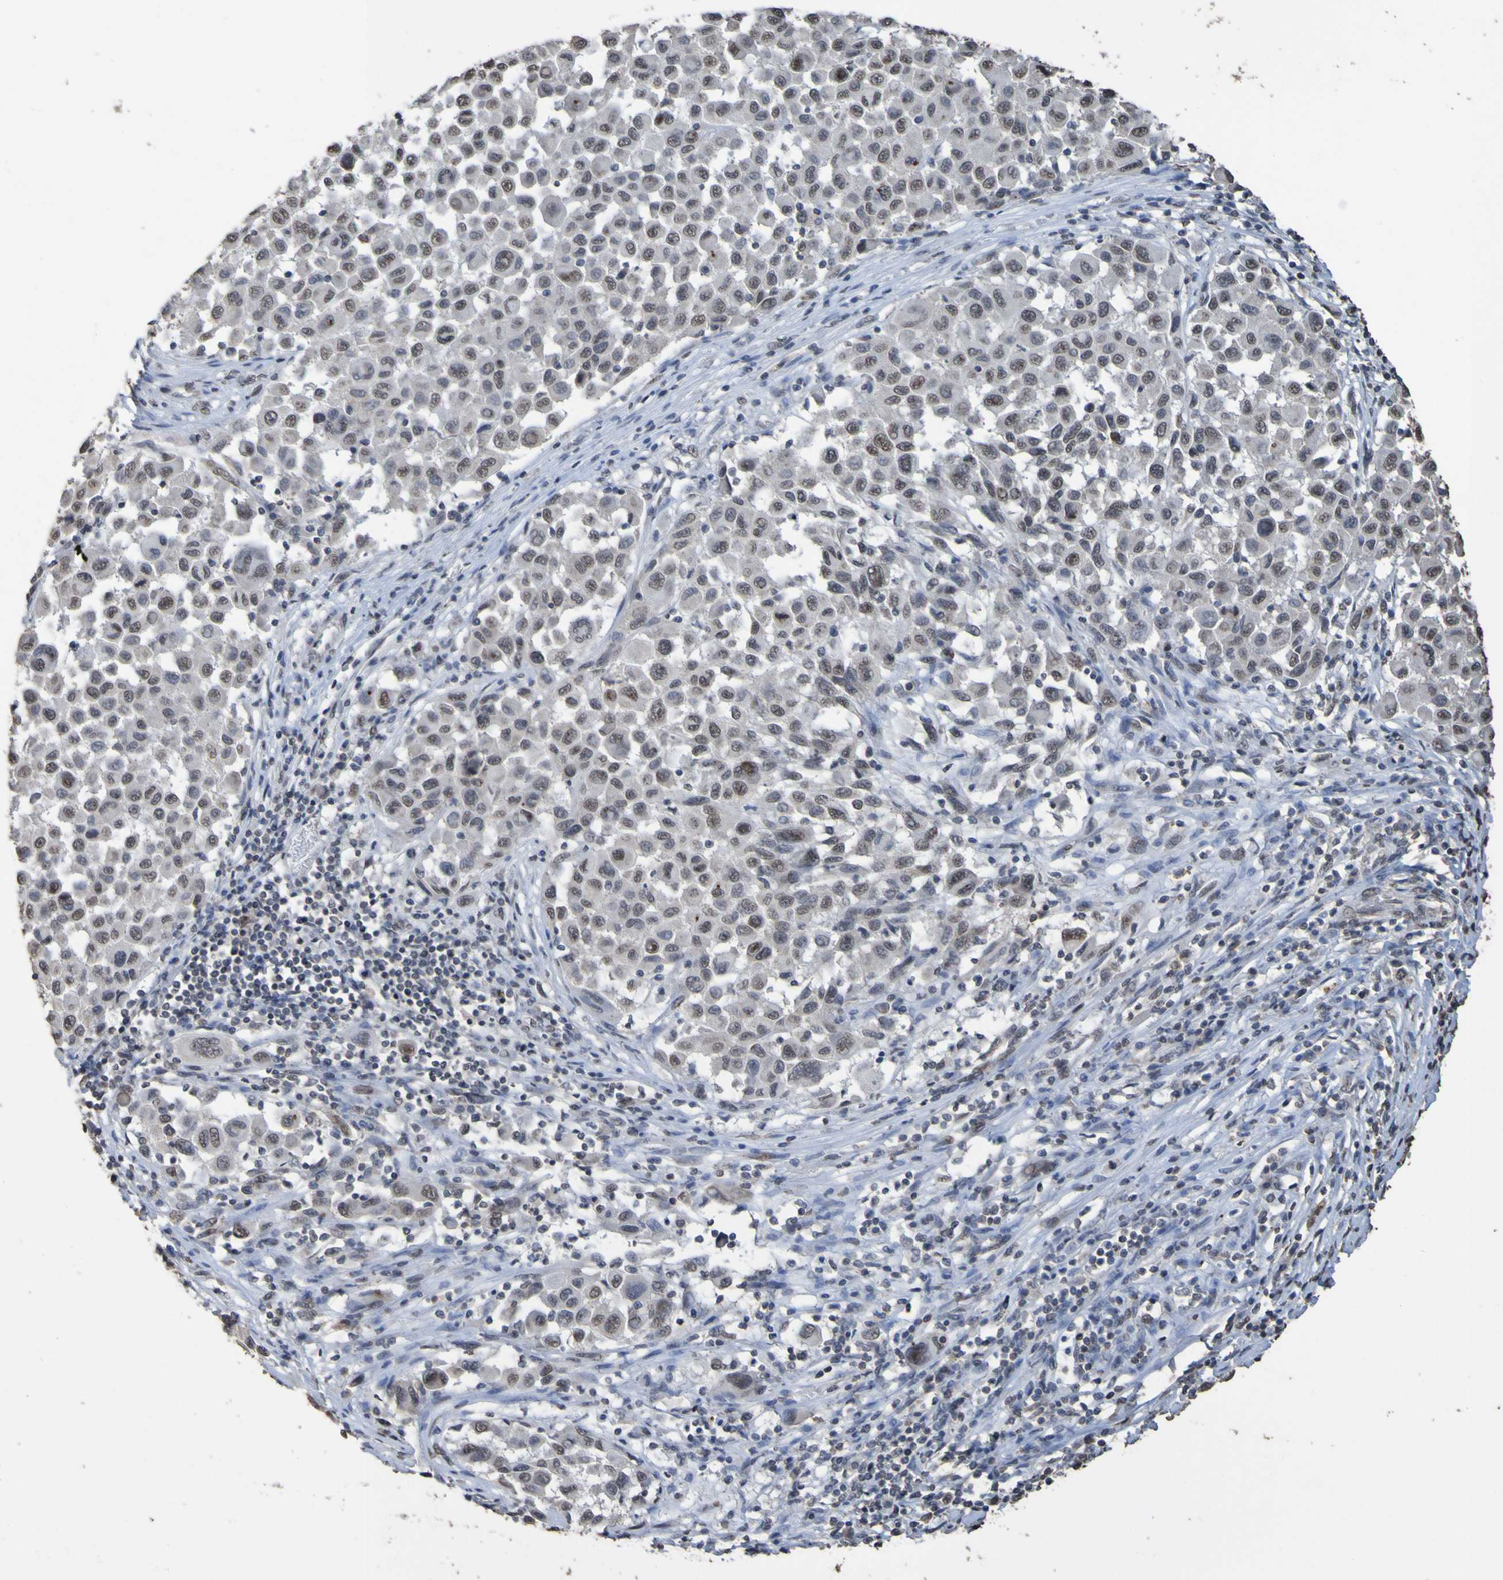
{"staining": {"intensity": "weak", "quantity": "25%-75%", "location": "nuclear"}, "tissue": "melanoma", "cell_type": "Tumor cells", "image_type": "cancer", "snomed": [{"axis": "morphology", "description": "Malignant melanoma, Metastatic site"}, {"axis": "topography", "description": "Lymph node"}], "caption": "Protein expression analysis of melanoma reveals weak nuclear expression in approximately 25%-75% of tumor cells.", "gene": "ALKBH2", "patient": {"sex": "male", "age": 61}}